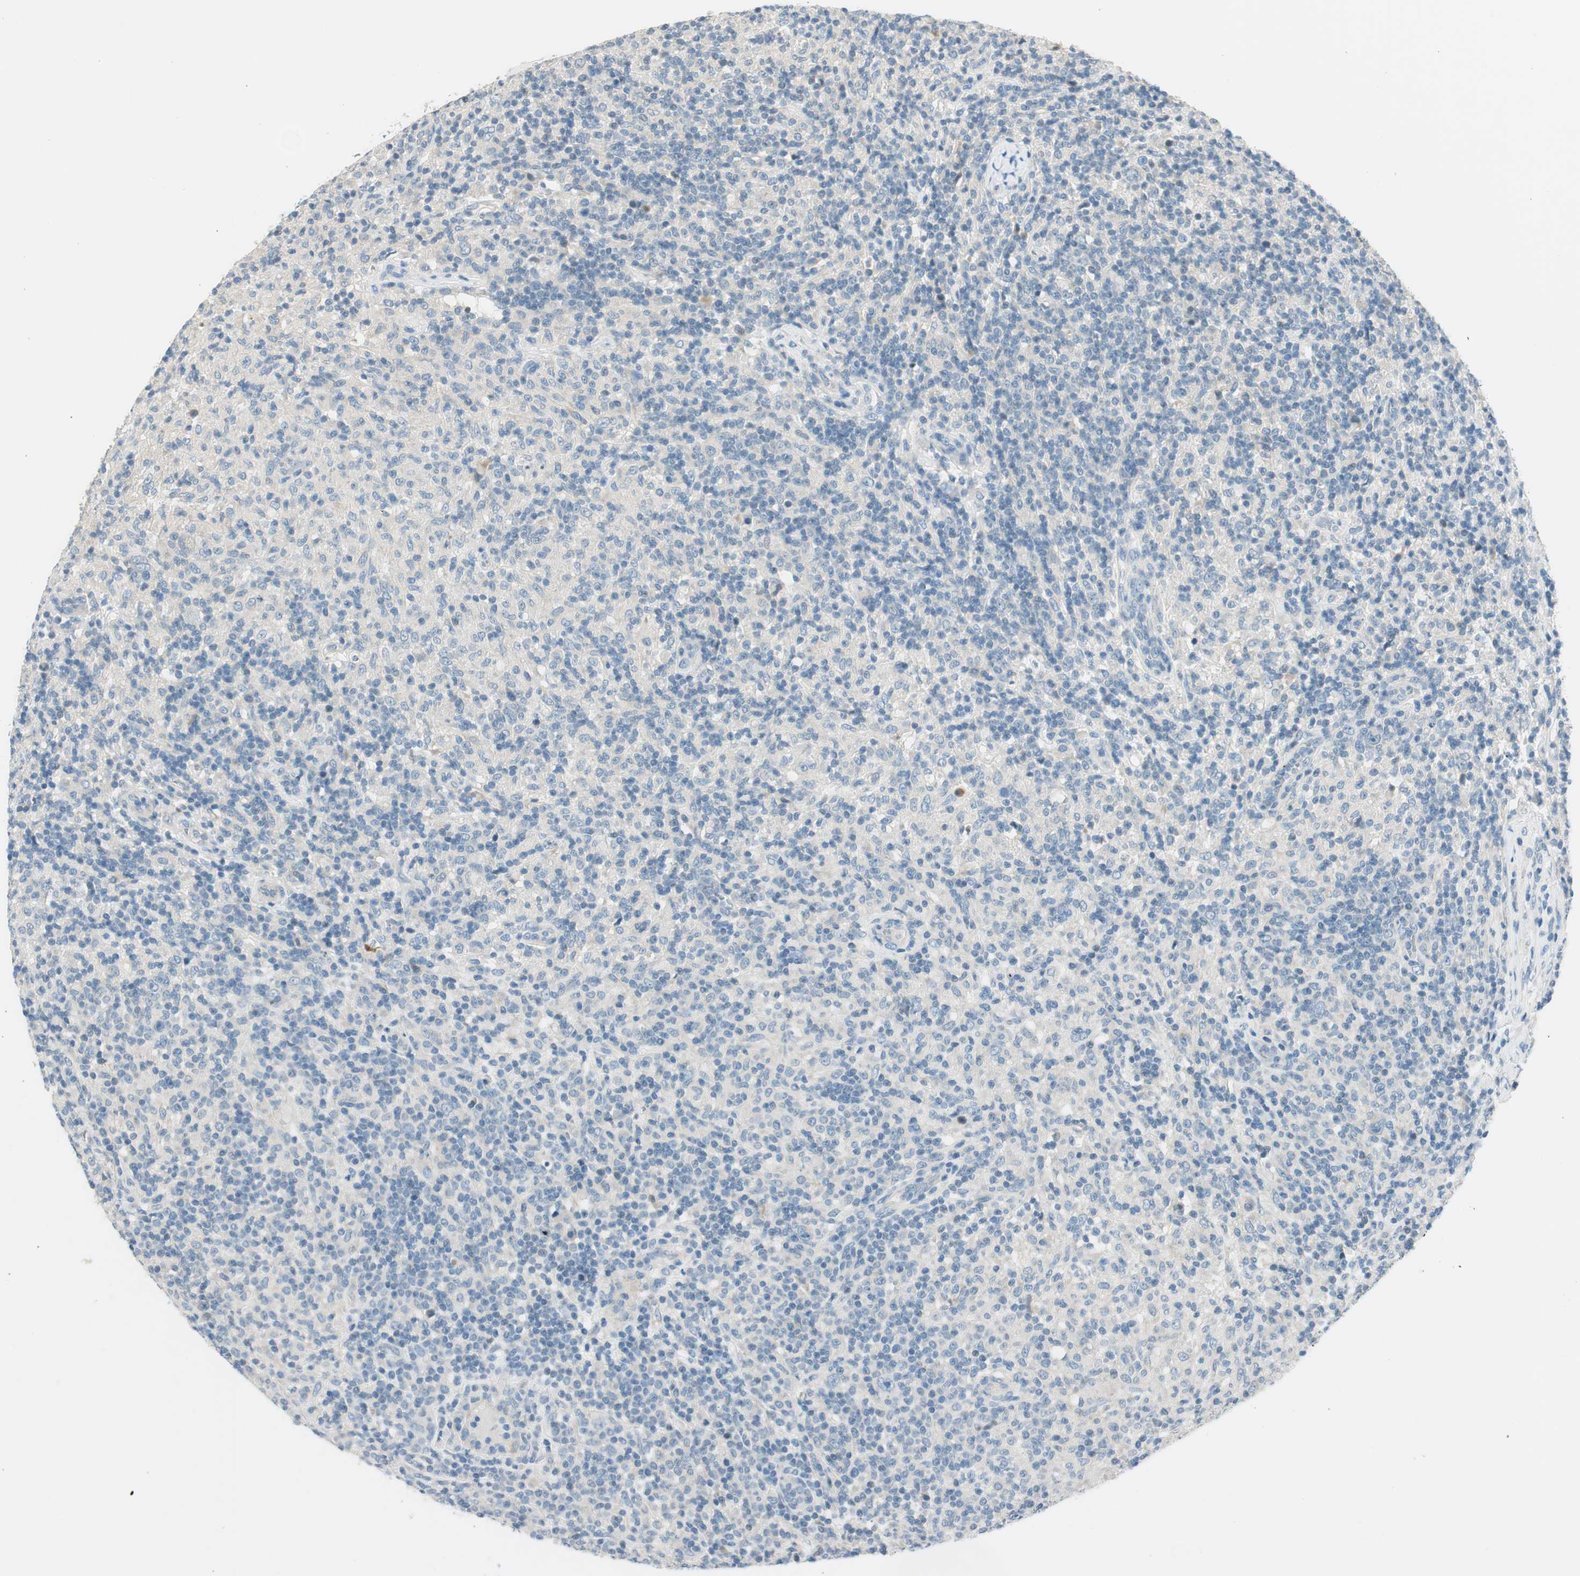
{"staining": {"intensity": "negative", "quantity": "none", "location": "none"}, "tissue": "lymphoma", "cell_type": "Tumor cells", "image_type": "cancer", "snomed": [{"axis": "morphology", "description": "Hodgkin's disease, NOS"}, {"axis": "topography", "description": "Lymph node"}], "caption": "Tumor cells are negative for protein expression in human lymphoma.", "gene": "TACR3", "patient": {"sex": "male", "age": 70}}